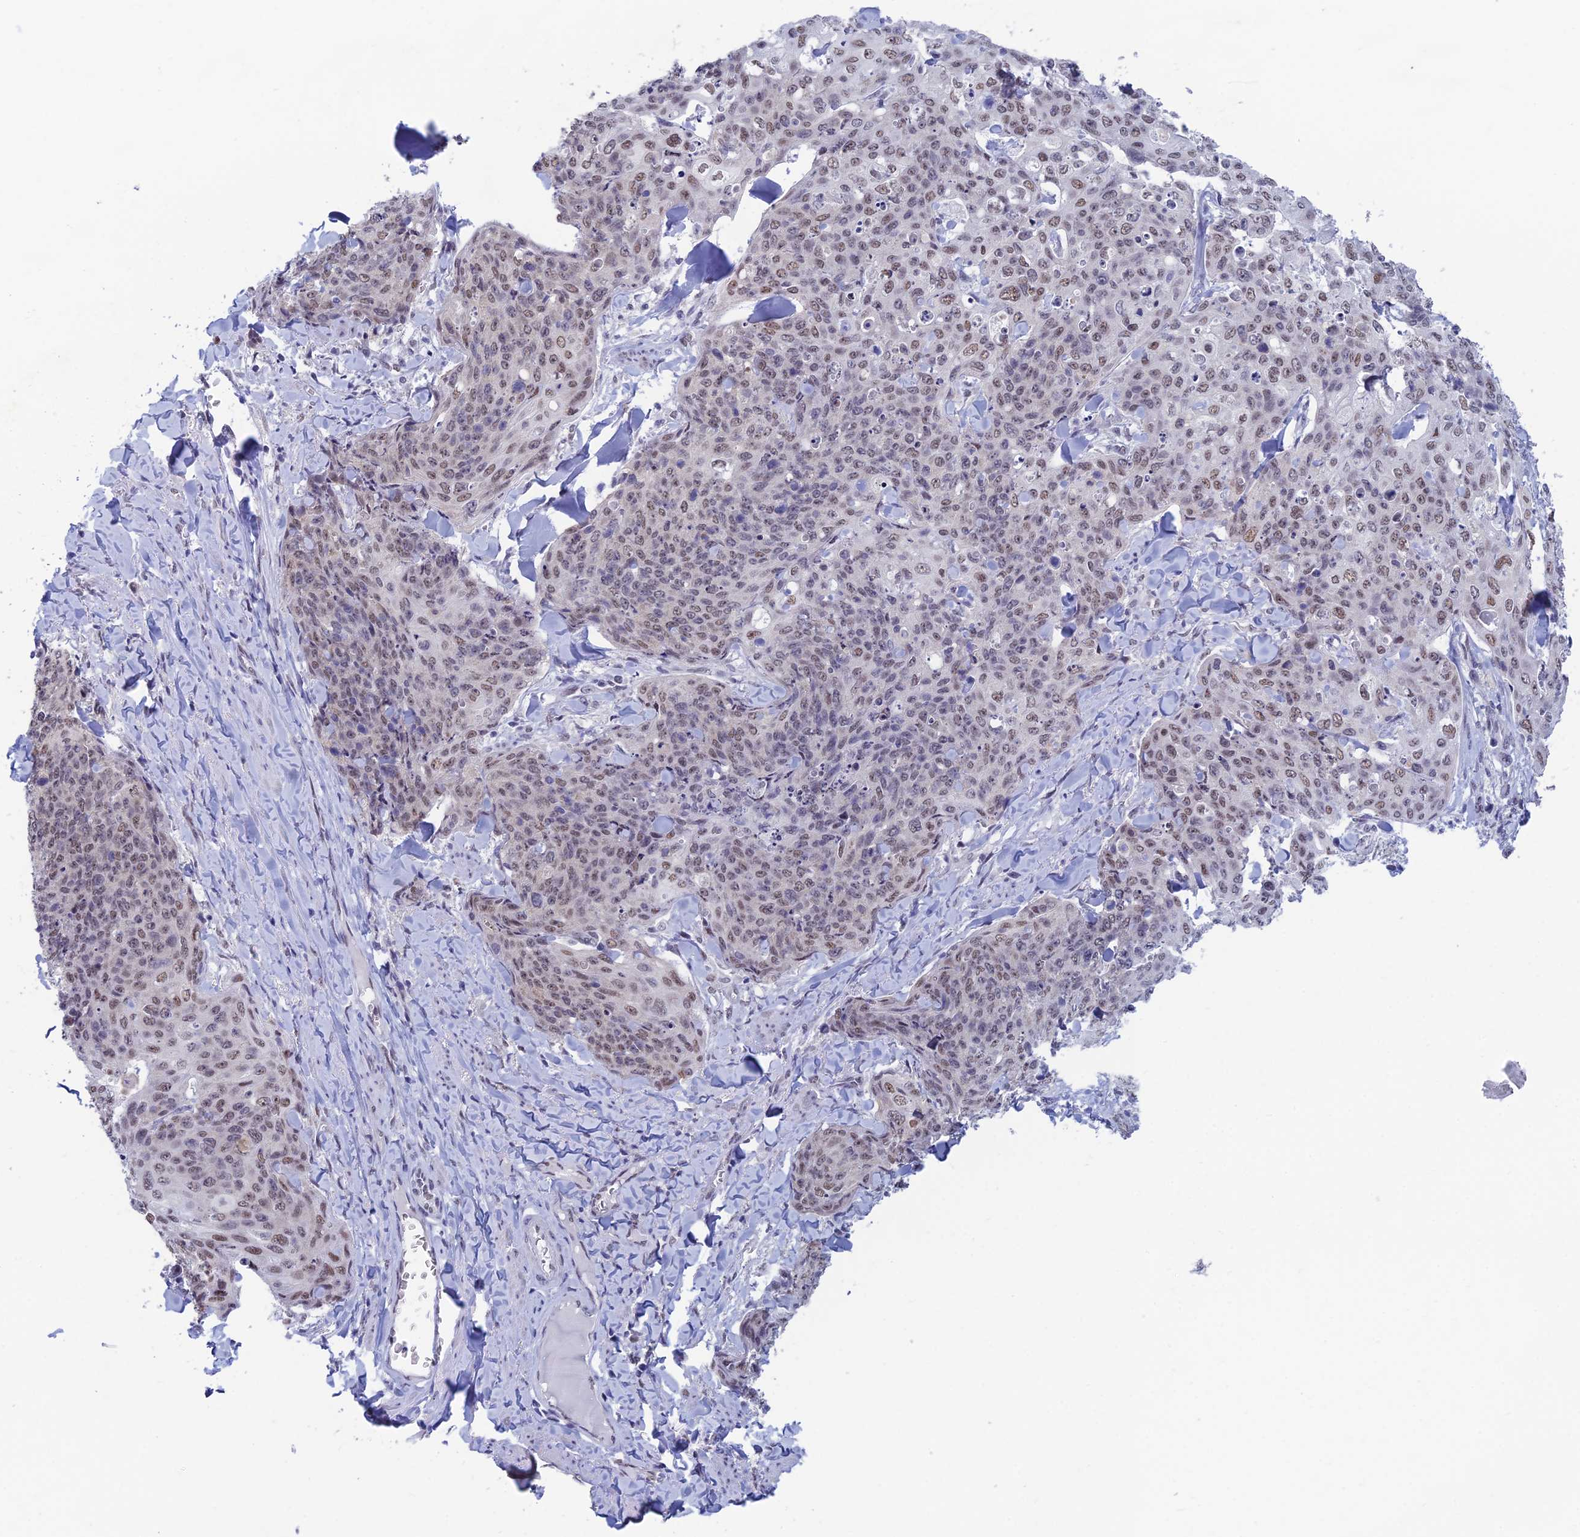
{"staining": {"intensity": "moderate", "quantity": "25%-75%", "location": "nuclear"}, "tissue": "skin cancer", "cell_type": "Tumor cells", "image_type": "cancer", "snomed": [{"axis": "morphology", "description": "Squamous cell carcinoma, NOS"}, {"axis": "topography", "description": "Skin"}, {"axis": "topography", "description": "Vulva"}], "caption": "Moderate nuclear expression is seen in about 25%-75% of tumor cells in skin cancer. (DAB (3,3'-diaminobenzidine) IHC with brightfield microscopy, high magnification).", "gene": "NABP2", "patient": {"sex": "female", "age": 85}}